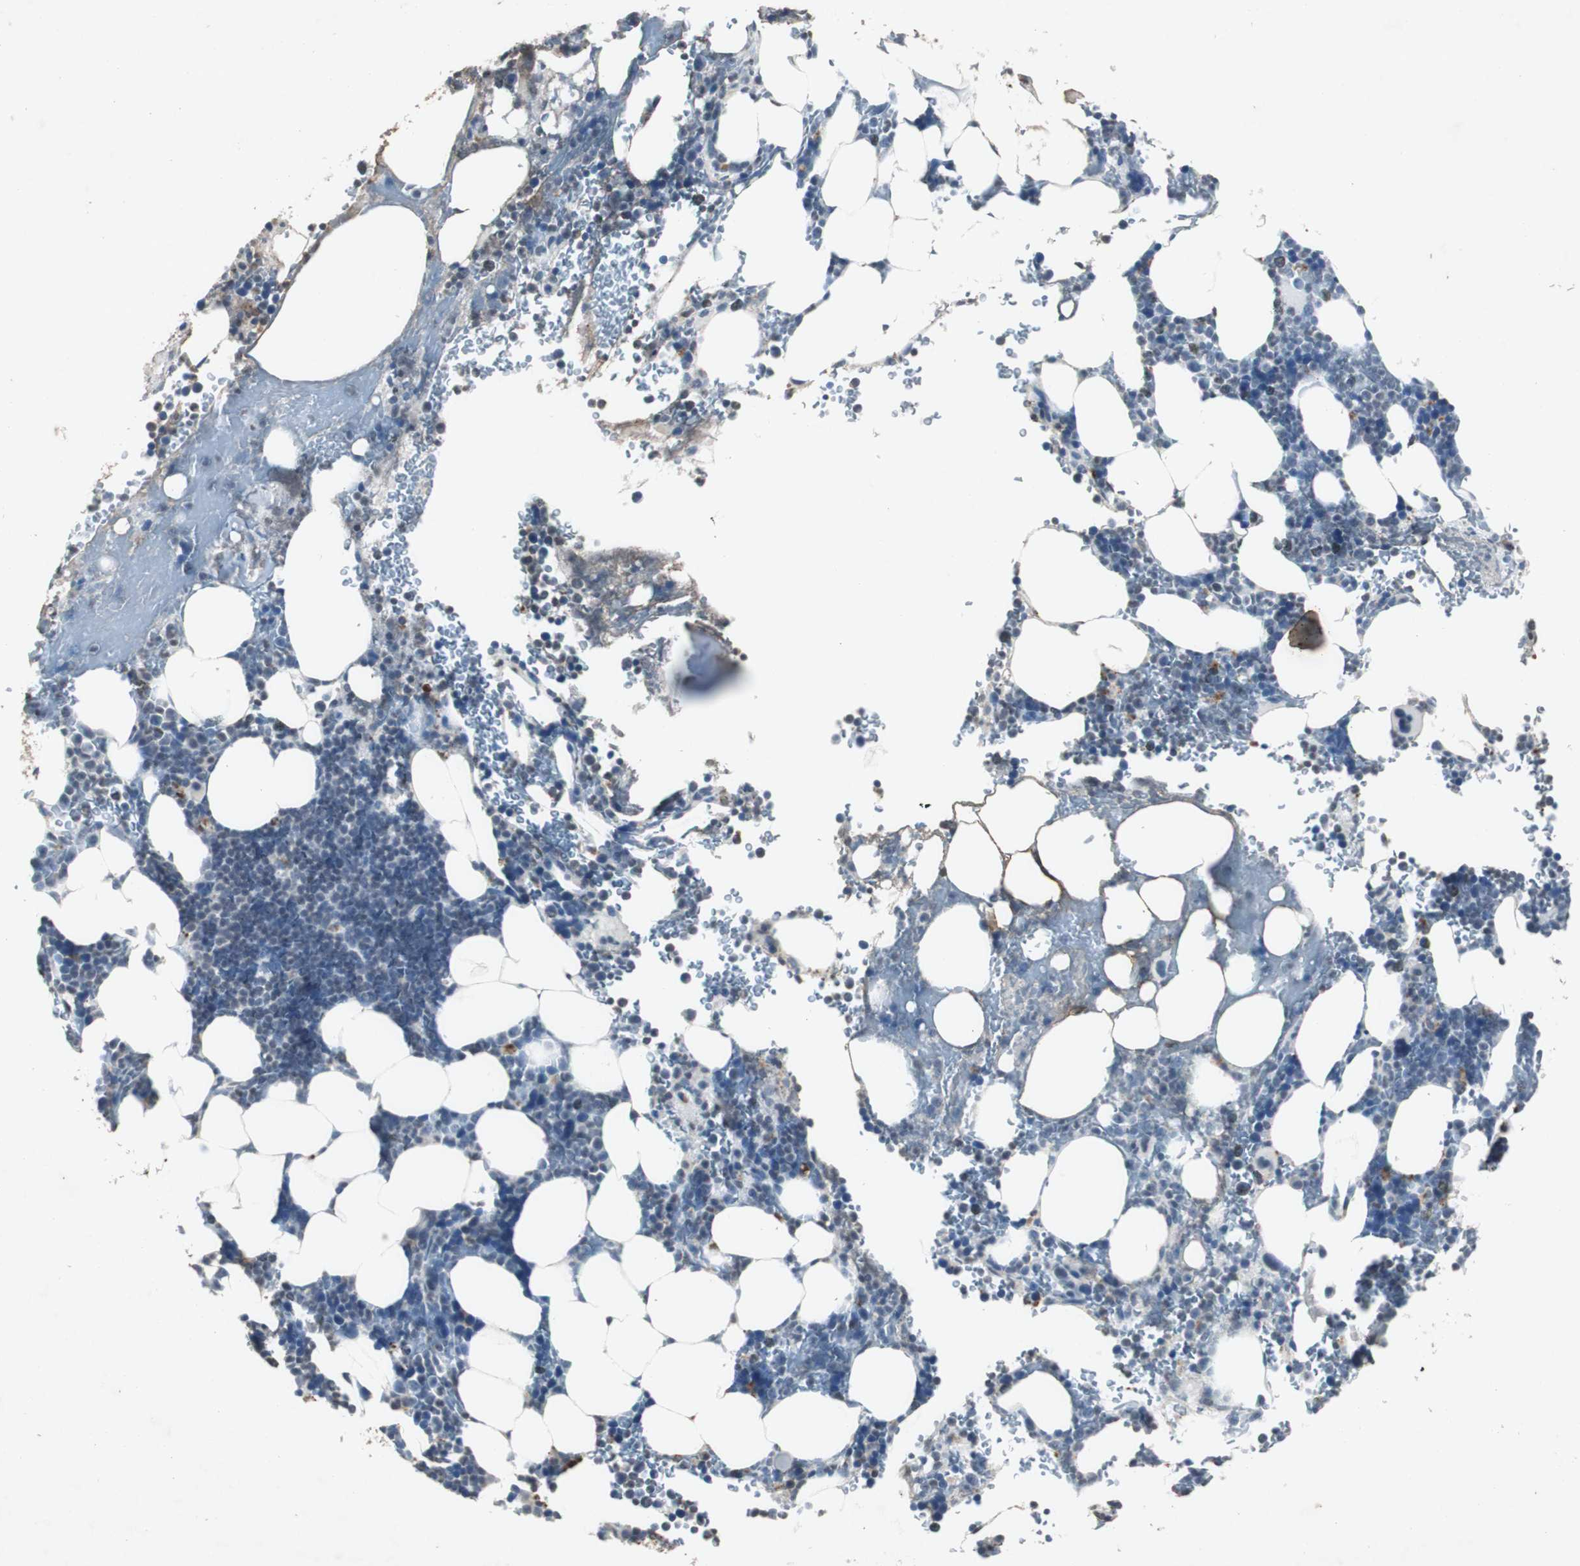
{"staining": {"intensity": "moderate", "quantity": "<25%", "location": "cytoplasmic/membranous"}, "tissue": "bone marrow", "cell_type": "Hematopoietic cells", "image_type": "normal", "snomed": [{"axis": "morphology", "description": "Normal tissue, NOS"}, {"axis": "topography", "description": "Bone marrow"}], "caption": "An immunohistochemistry micrograph of benign tissue is shown. Protein staining in brown shows moderate cytoplasmic/membranous positivity in bone marrow within hematopoietic cells.", "gene": "ADNP2", "patient": {"sex": "female", "age": 73}}